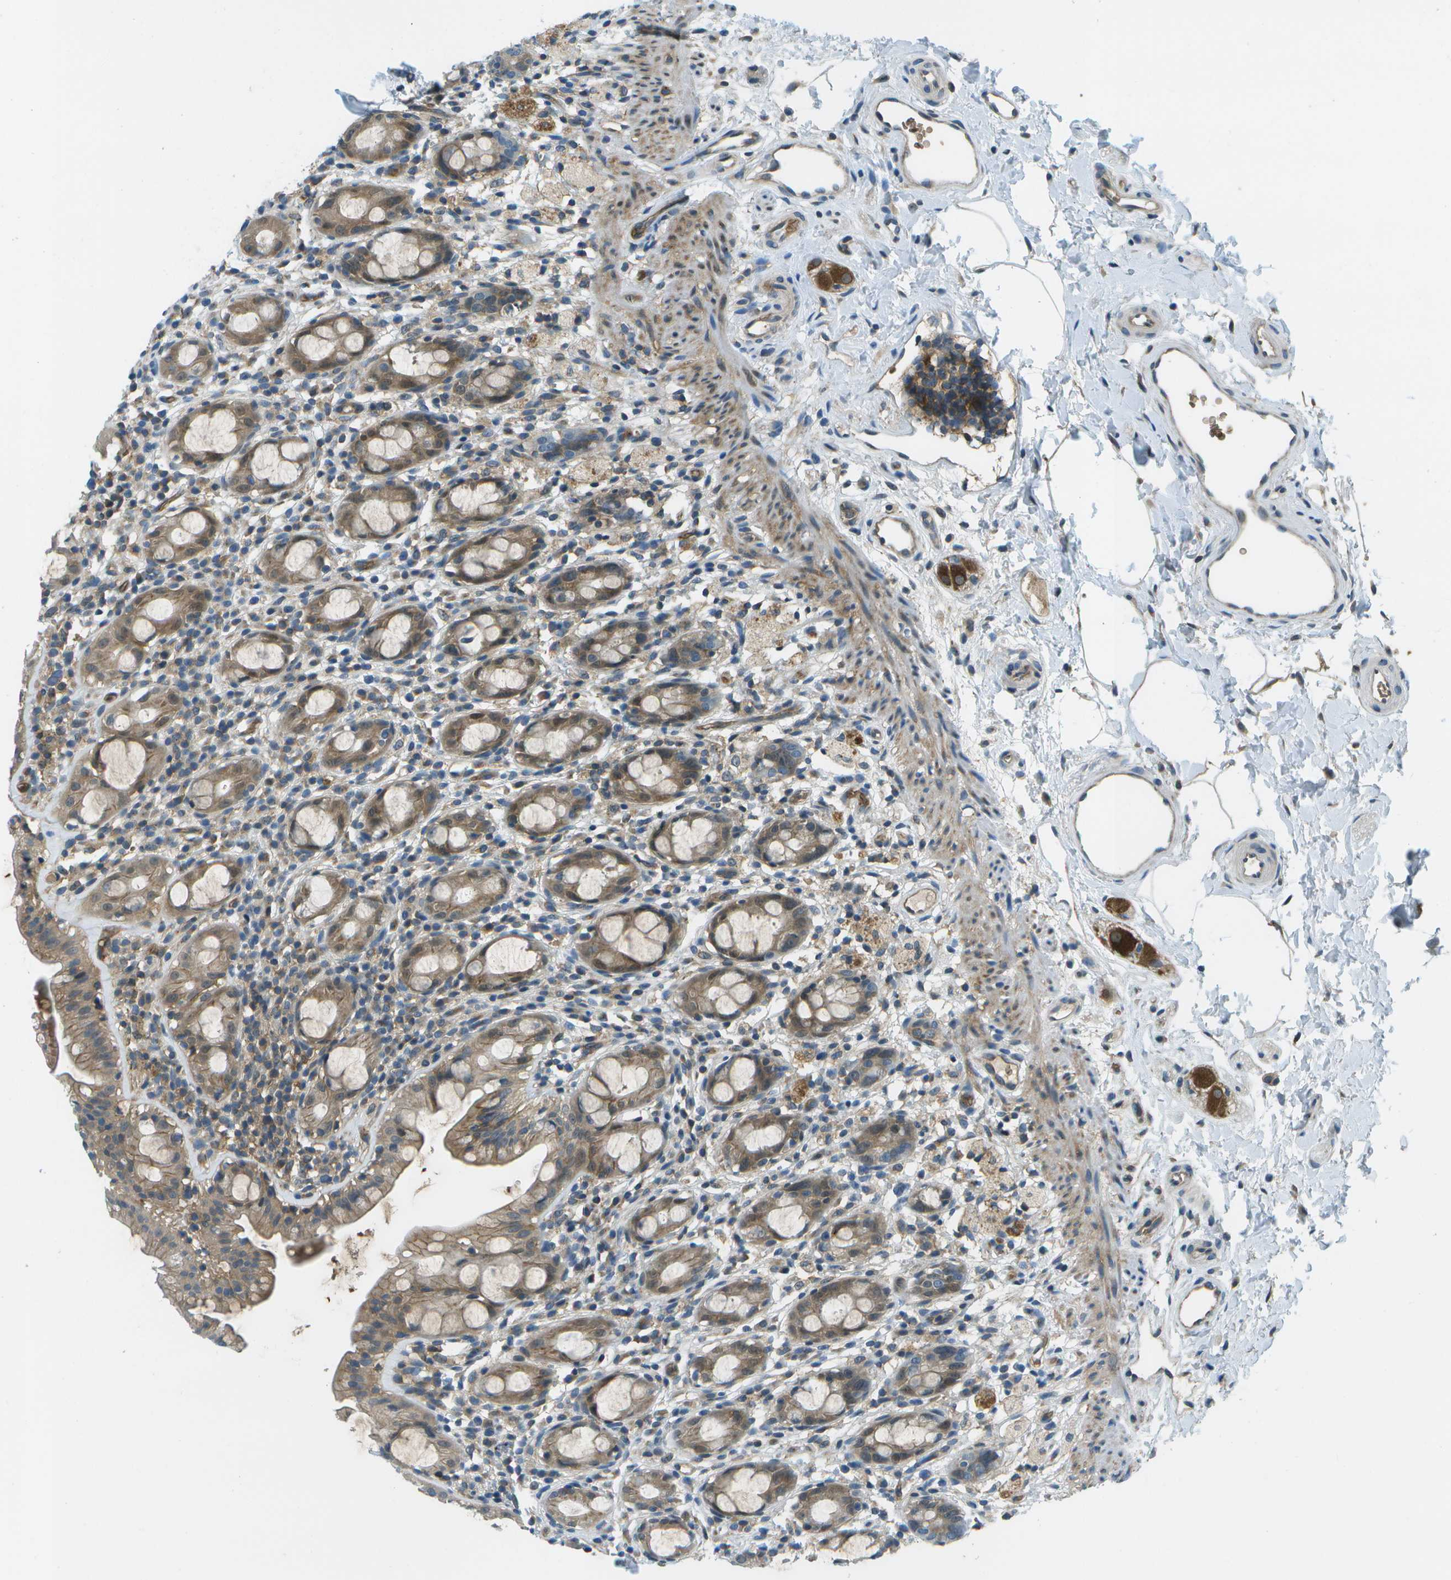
{"staining": {"intensity": "moderate", "quantity": ">75%", "location": "cytoplasmic/membranous"}, "tissue": "rectum", "cell_type": "Glandular cells", "image_type": "normal", "snomed": [{"axis": "morphology", "description": "Normal tissue, NOS"}, {"axis": "topography", "description": "Rectum"}], "caption": "Brown immunohistochemical staining in unremarkable rectum demonstrates moderate cytoplasmic/membranous staining in approximately >75% of glandular cells.", "gene": "CTIF", "patient": {"sex": "male", "age": 44}}